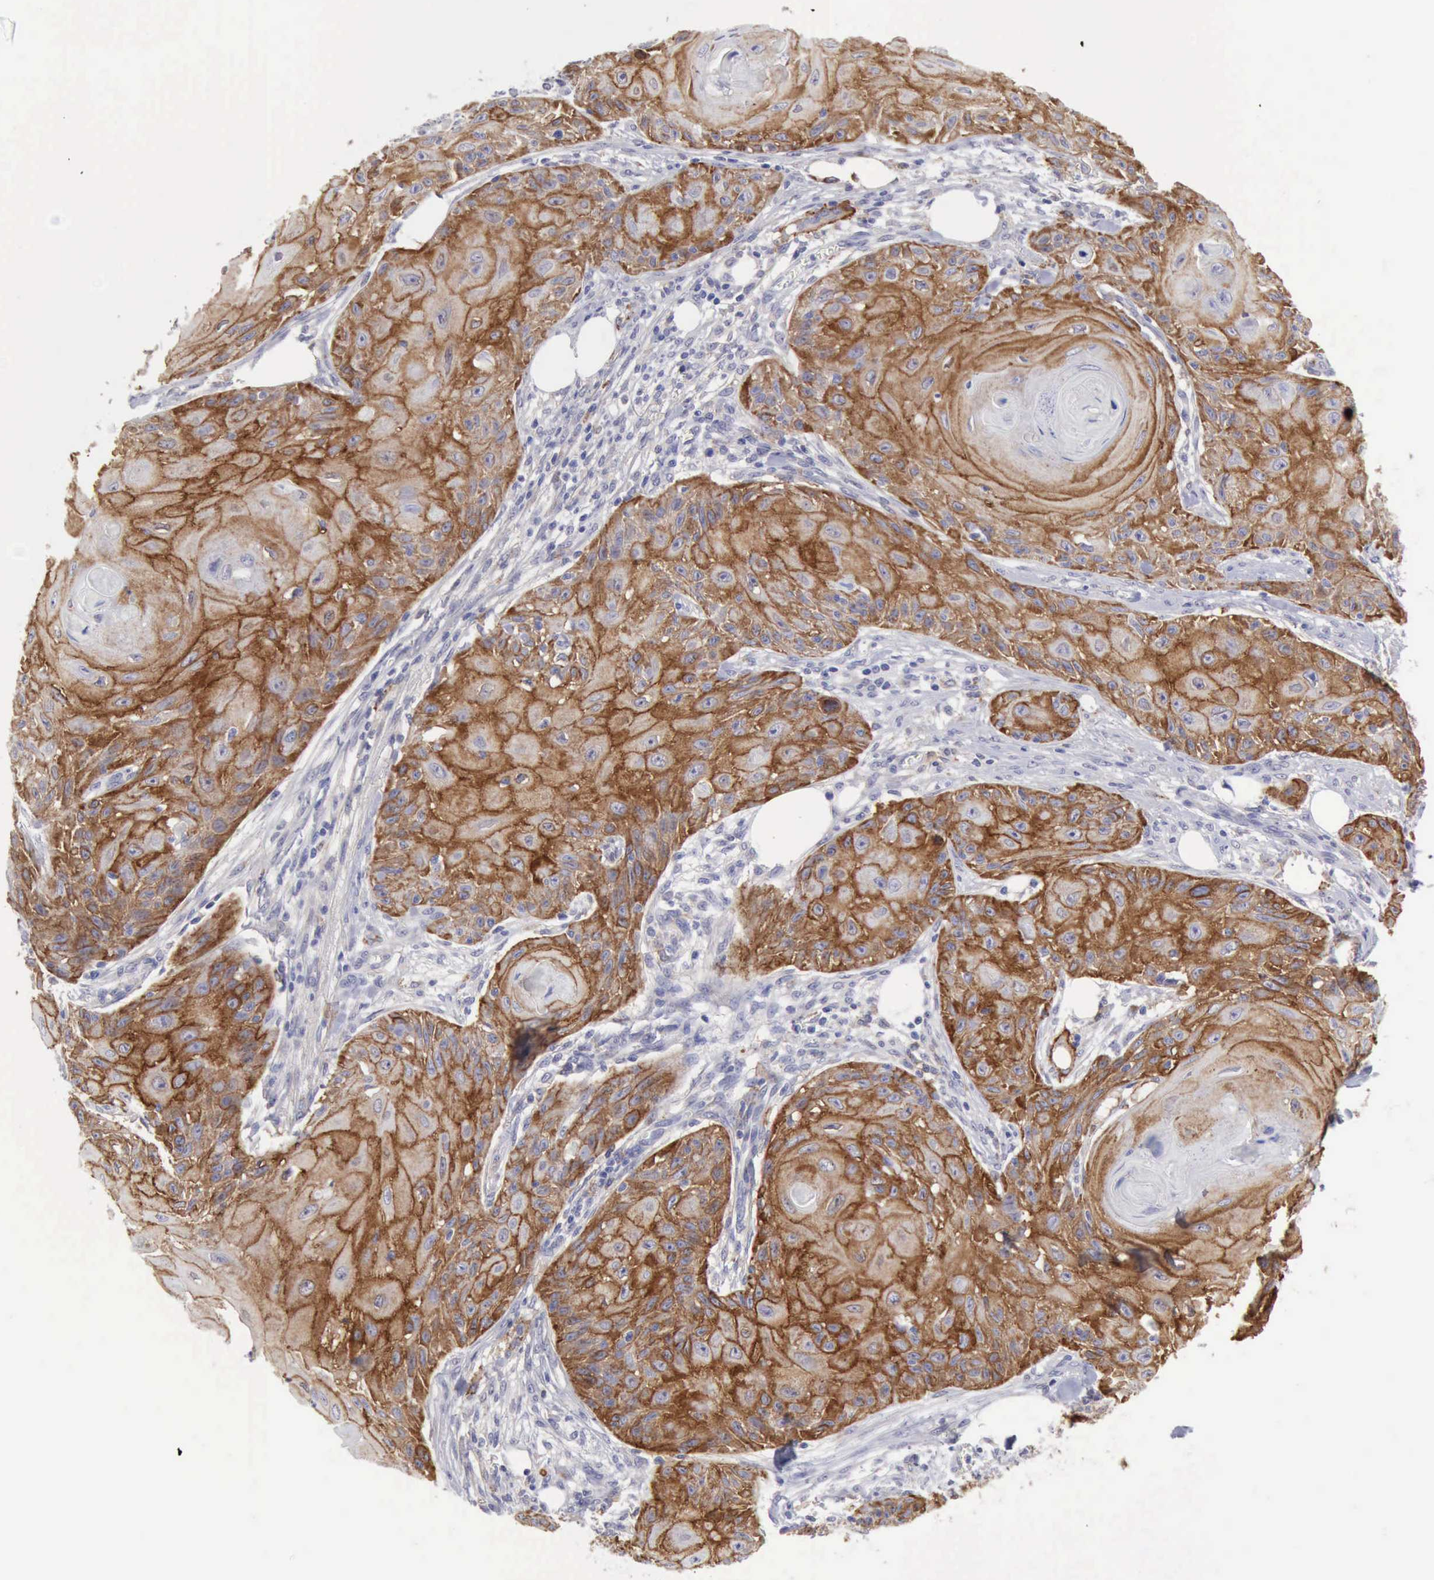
{"staining": {"intensity": "moderate", "quantity": ">75%", "location": "cytoplasmic/membranous"}, "tissue": "skin cancer", "cell_type": "Tumor cells", "image_type": "cancer", "snomed": [{"axis": "morphology", "description": "Squamous cell carcinoma, NOS"}, {"axis": "topography", "description": "Skin"}], "caption": "There is medium levels of moderate cytoplasmic/membranous expression in tumor cells of skin squamous cell carcinoma, as demonstrated by immunohistochemical staining (brown color).", "gene": "TFRC", "patient": {"sex": "female", "age": 88}}